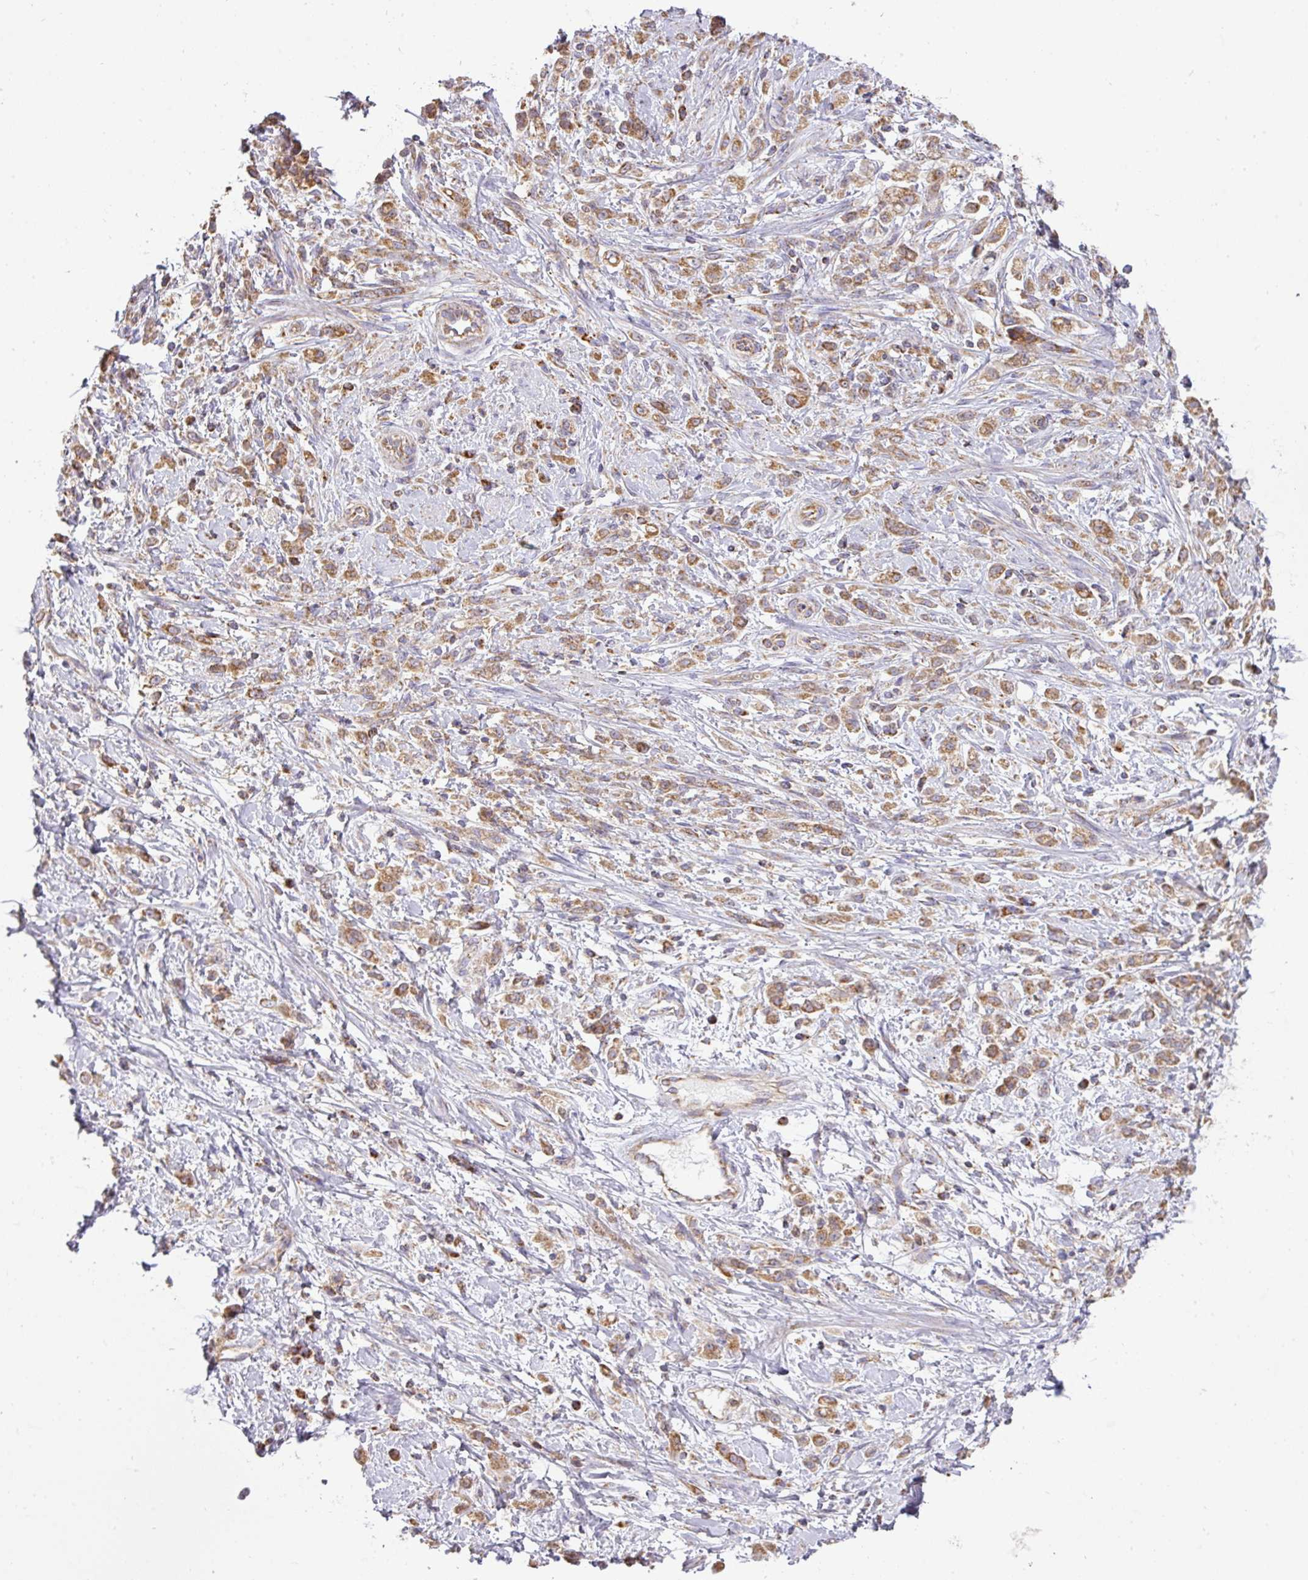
{"staining": {"intensity": "moderate", "quantity": ">75%", "location": "cytoplasmic/membranous"}, "tissue": "stomach cancer", "cell_type": "Tumor cells", "image_type": "cancer", "snomed": [{"axis": "morphology", "description": "Adenocarcinoma, NOS"}, {"axis": "topography", "description": "Stomach"}], "caption": "A histopathology image showing moderate cytoplasmic/membranous positivity in approximately >75% of tumor cells in stomach adenocarcinoma, as visualized by brown immunohistochemical staining.", "gene": "ZNF211", "patient": {"sex": "female", "age": 60}}